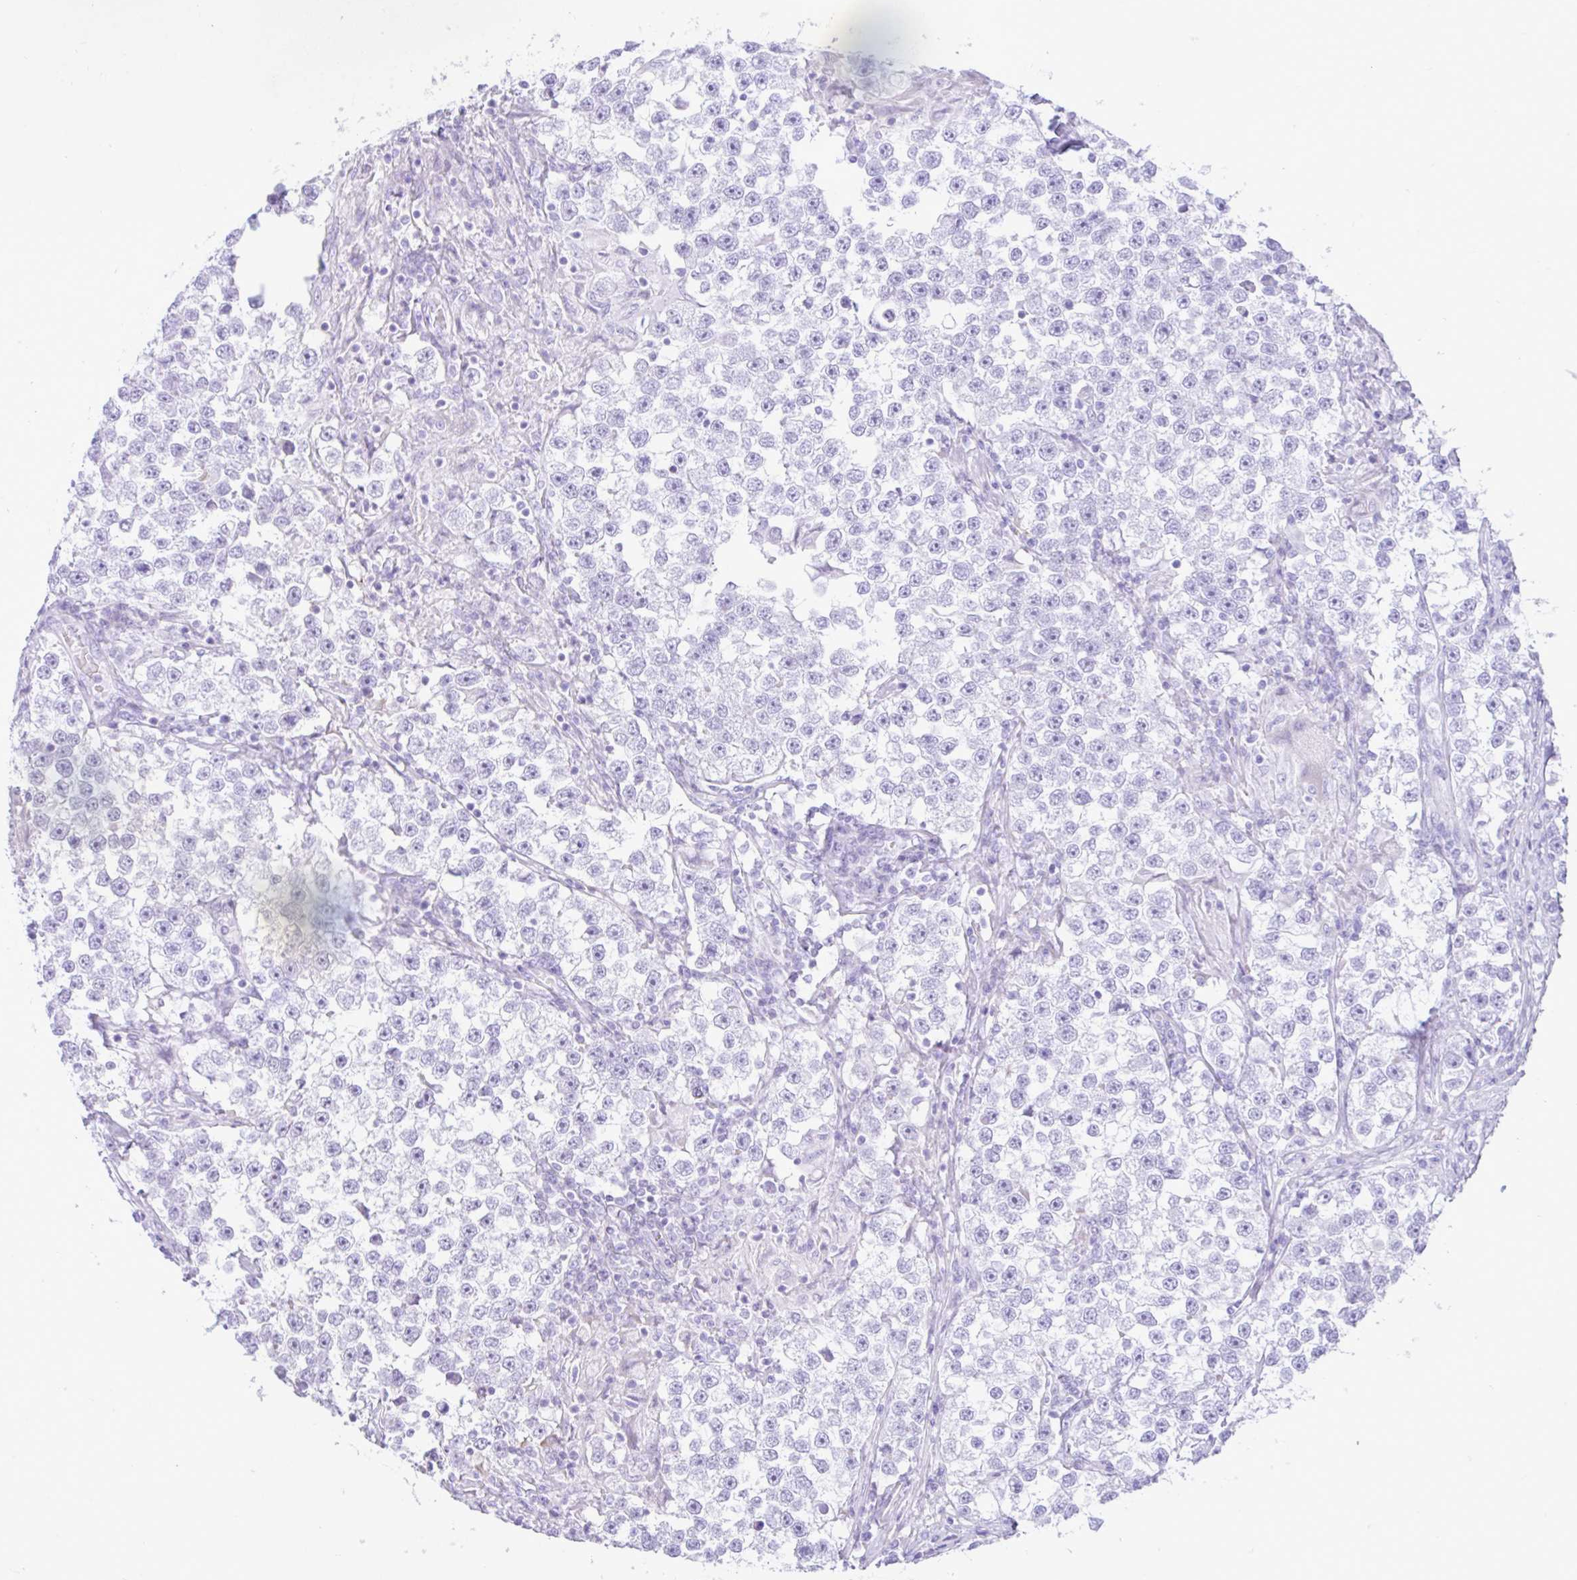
{"staining": {"intensity": "negative", "quantity": "none", "location": "none"}, "tissue": "testis cancer", "cell_type": "Tumor cells", "image_type": "cancer", "snomed": [{"axis": "morphology", "description": "Seminoma, NOS"}, {"axis": "topography", "description": "Testis"}], "caption": "Immunohistochemistry (IHC) of human testis cancer (seminoma) shows no expression in tumor cells.", "gene": "ZNF101", "patient": {"sex": "male", "age": 46}}